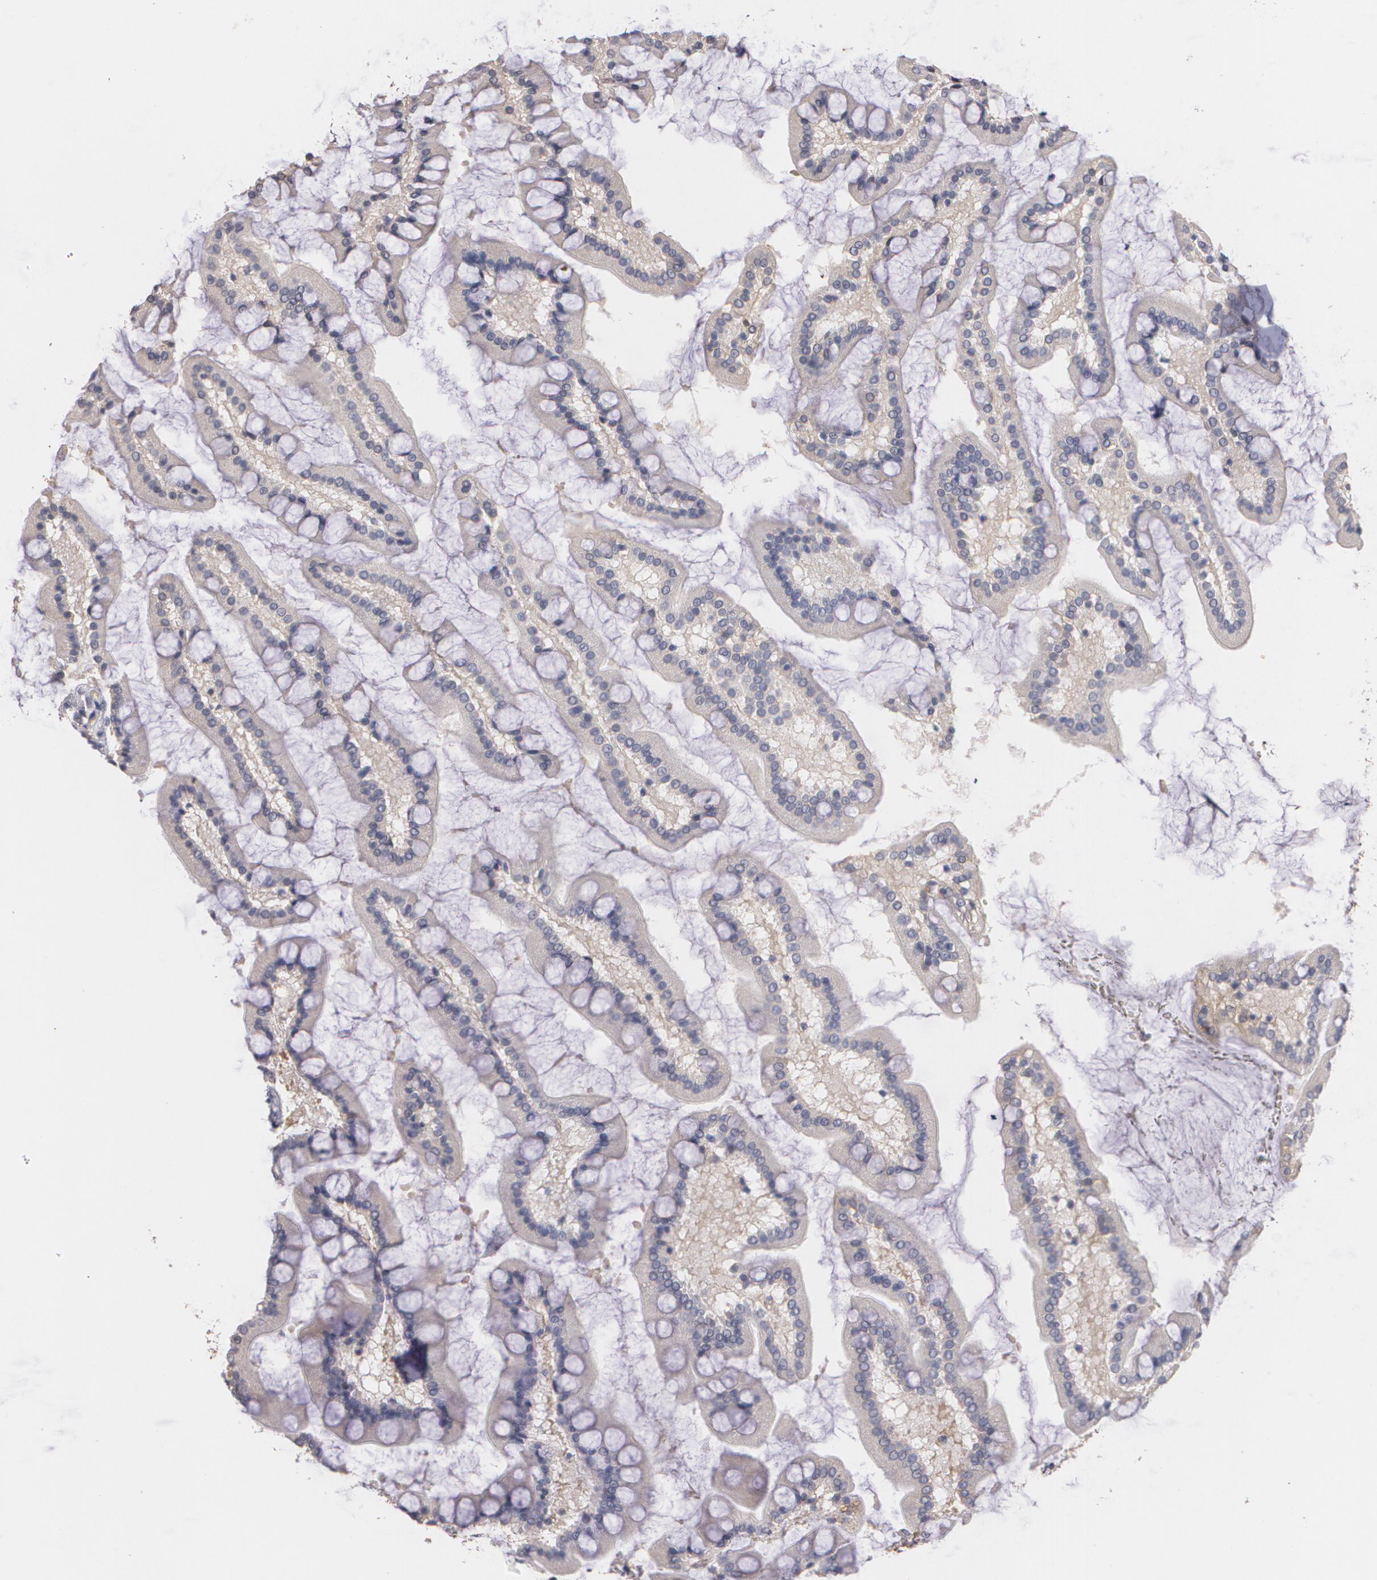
{"staining": {"intensity": "negative", "quantity": "none", "location": "none"}, "tissue": "small intestine", "cell_type": "Glandular cells", "image_type": "normal", "snomed": [{"axis": "morphology", "description": "Normal tissue, NOS"}, {"axis": "topography", "description": "Small intestine"}], "caption": "Protein analysis of unremarkable small intestine reveals no significant staining in glandular cells.", "gene": "PTS", "patient": {"sex": "male", "age": 41}}